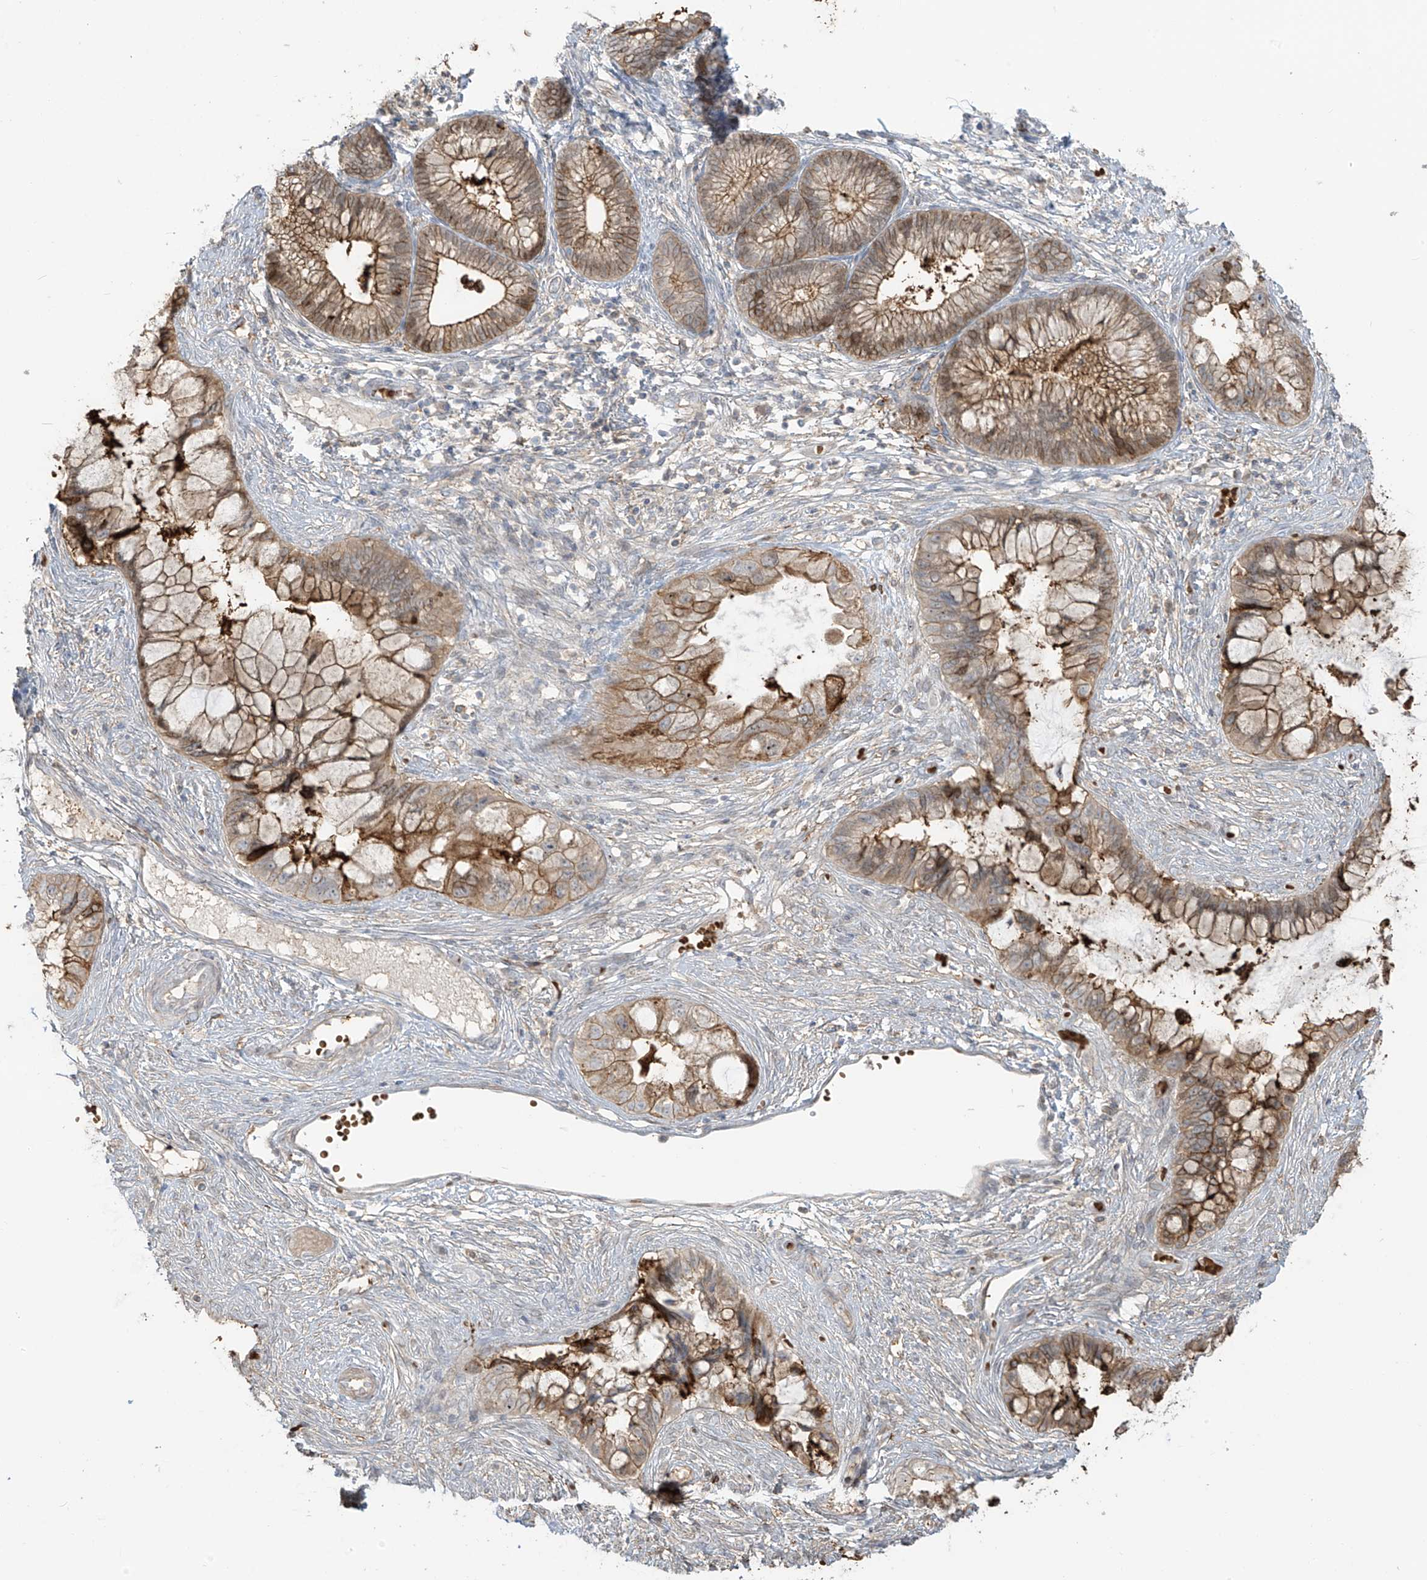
{"staining": {"intensity": "moderate", "quantity": ">75%", "location": "cytoplasmic/membranous"}, "tissue": "cervical cancer", "cell_type": "Tumor cells", "image_type": "cancer", "snomed": [{"axis": "morphology", "description": "Adenocarcinoma, NOS"}, {"axis": "topography", "description": "Cervix"}], "caption": "The photomicrograph exhibits a brown stain indicating the presence of a protein in the cytoplasmic/membranous of tumor cells in cervical cancer (adenocarcinoma).", "gene": "ZGRF1", "patient": {"sex": "female", "age": 44}}